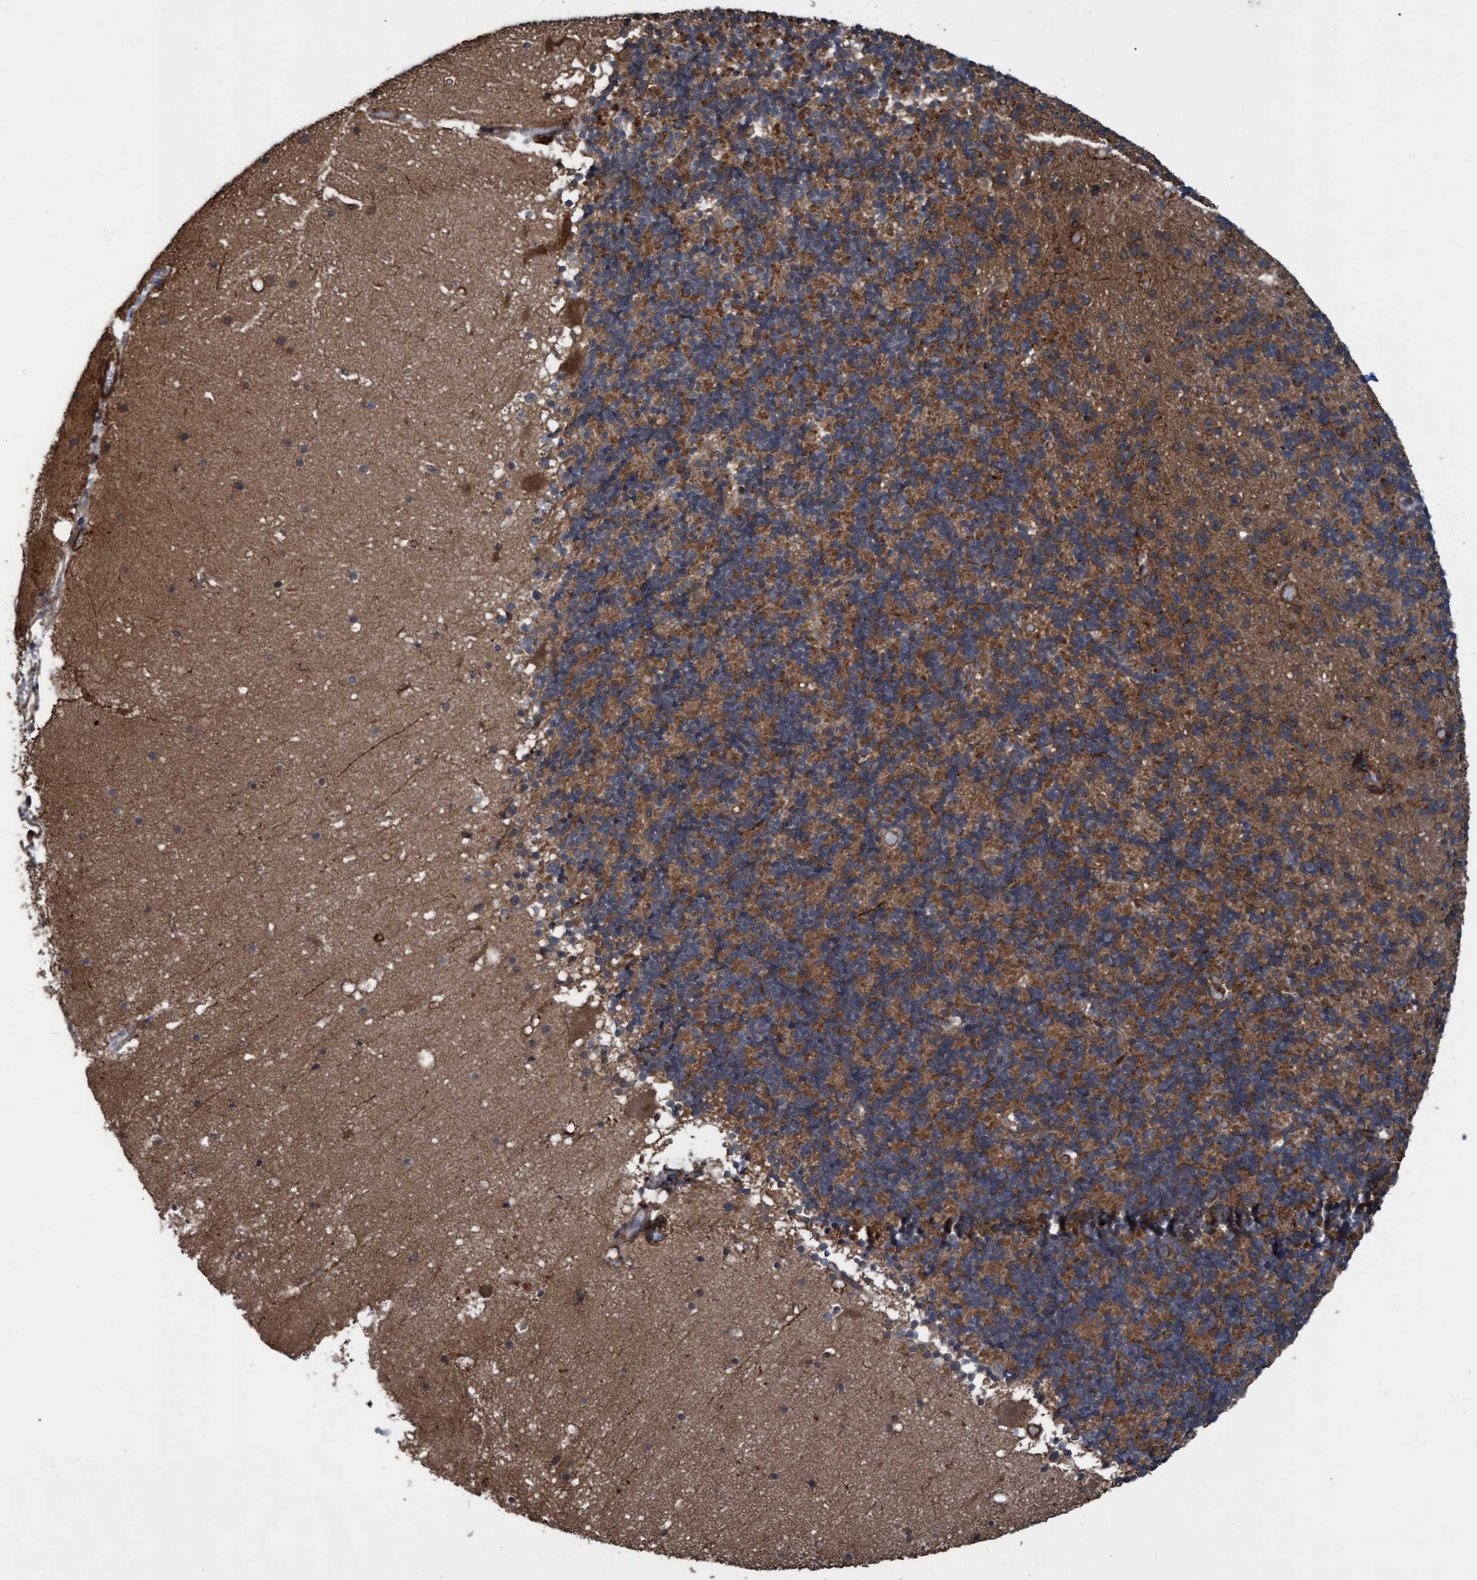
{"staining": {"intensity": "moderate", "quantity": "25%-75%", "location": "cytoplasmic/membranous"}, "tissue": "cerebellum", "cell_type": "Cells in granular layer", "image_type": "normal", "snomed": [{"axis": "morphology", "description": "Normal tissue, NOS"}, {"axis": "topography", "description": "Cerebellum"}], "caption": "Immunohistochemical staining of unremarkable cerebellum displays 25%-75% levels of moderate cytoplasmic/membranous protein positivity in about 25%-75% of cells in granular layer.", "gene": "GGT6", "patient": {"sex": "male", "age": 57}}